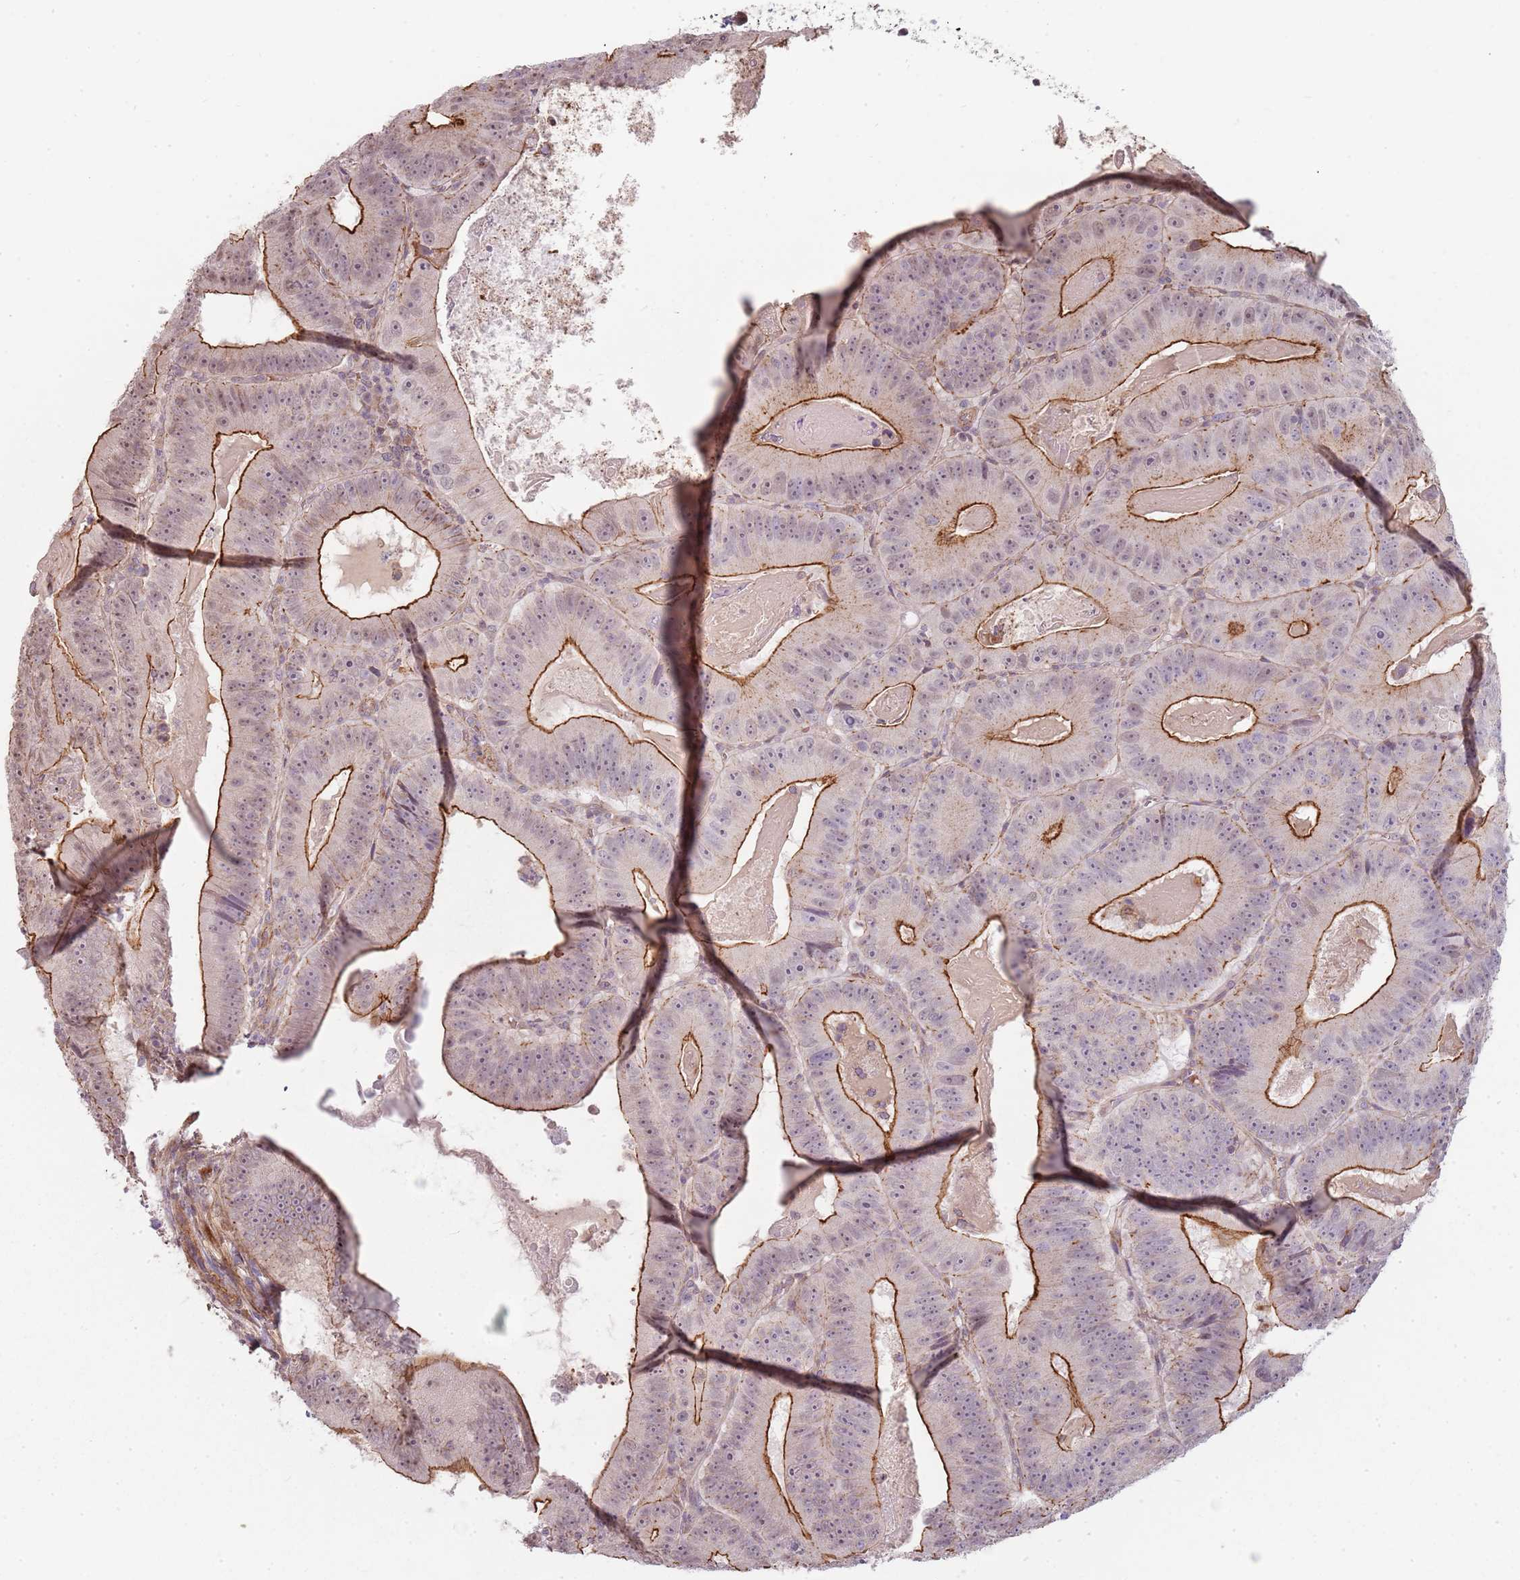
{"staining": {"intensity": "strong", "quantity": "25%-75%", "location": "cytoplasmic/membranous"}, "tissue": "colorectal cancer", "cell_type": "Tumor cells", "image_type": "cancer", "snomed": [{"axis": "morphology", "description": "Adenocarcinoma, NOS"}, {"axis": "topography", "description": "Colon"}], "caption": "The photomicrograph reveals immunohistochemical staining of adenocarcinoma (colorectal). There is strong cytoplasmic/membranous staining is seen in about 25%-75% of tumor cells. Nuclei are stained in blue.", "gene": "PPP1R14C", "patient": {"sex": "female", "age": 86}}